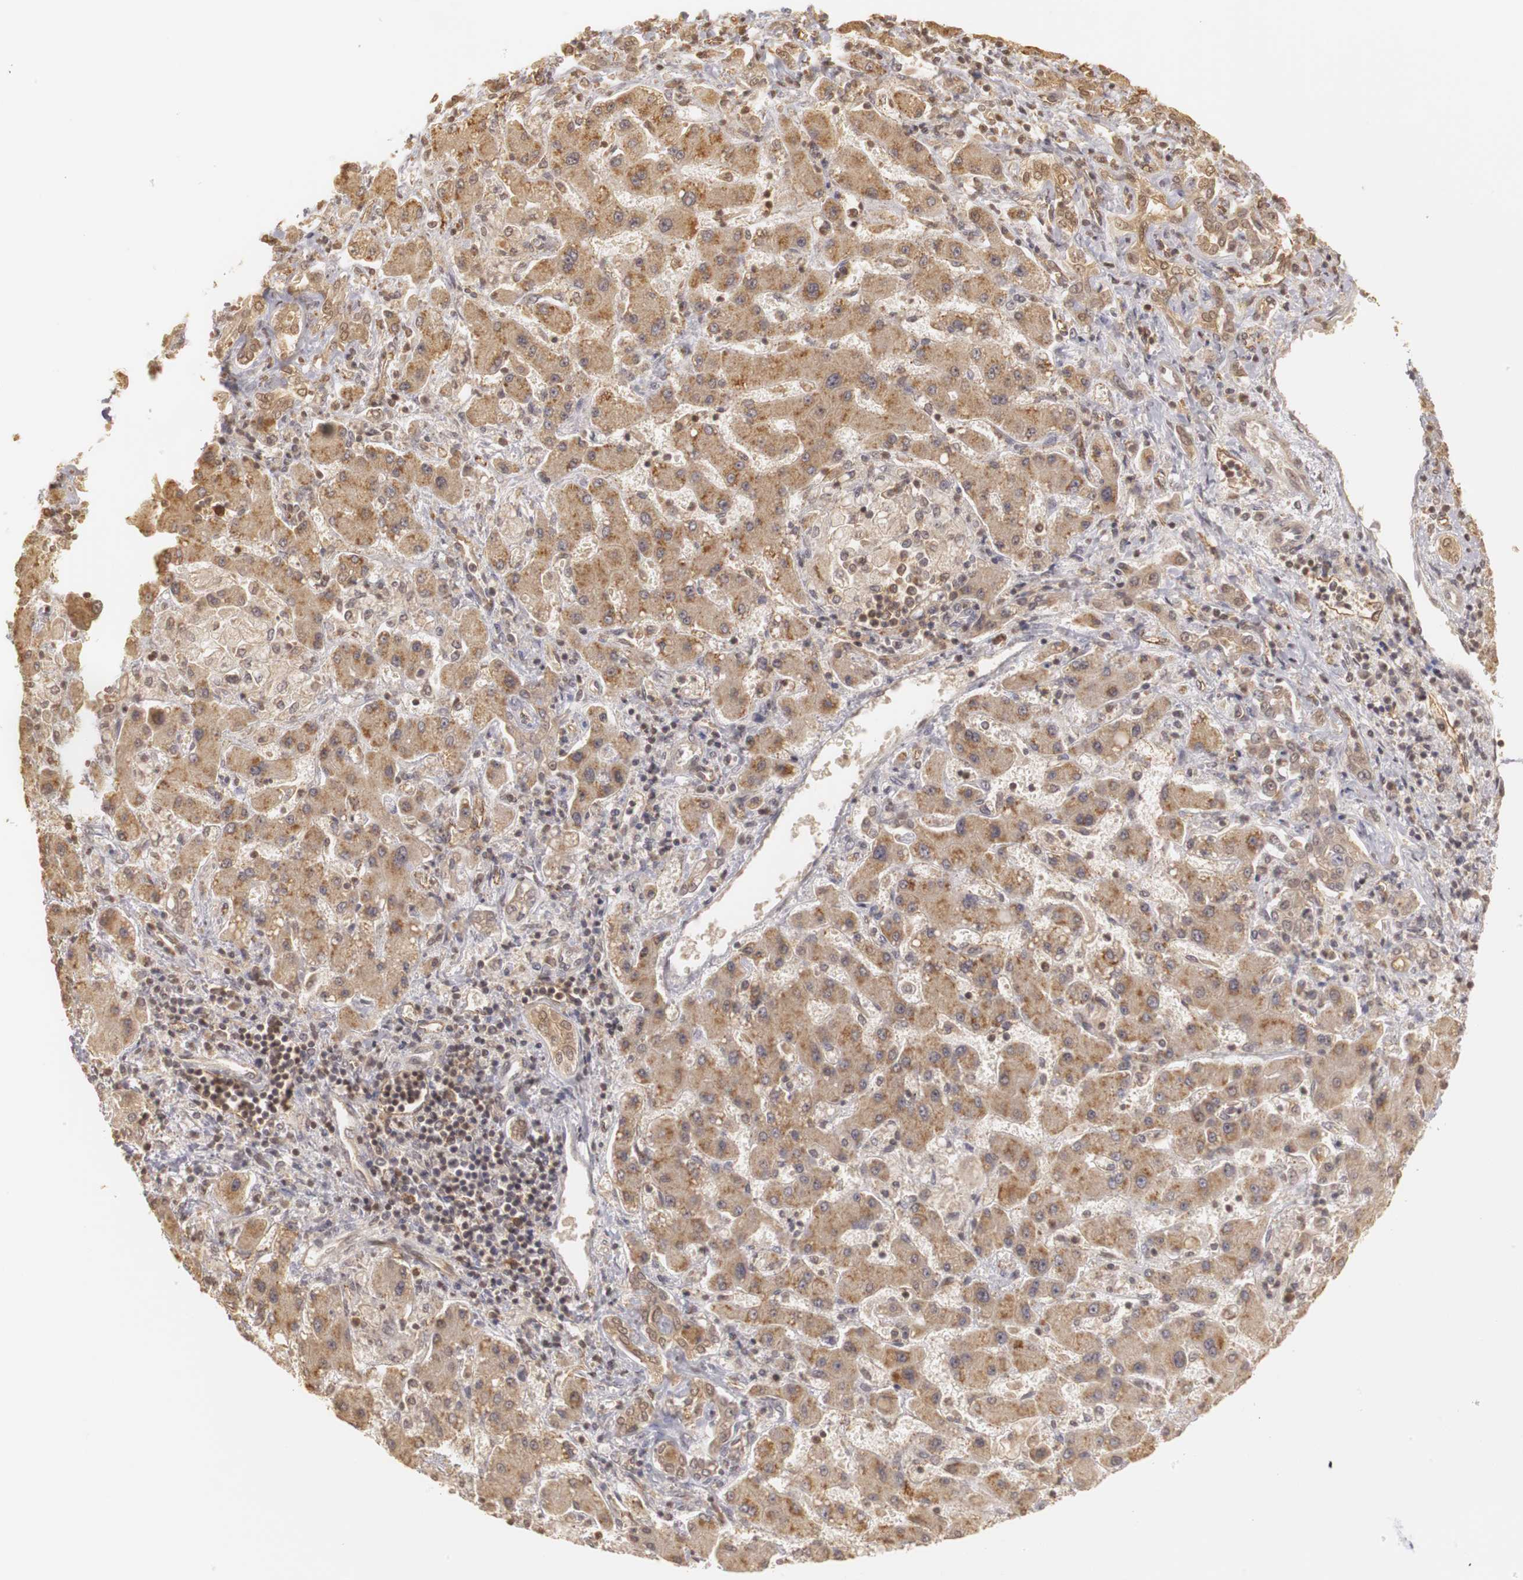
{"staining": {"intensity": "weak", "quantity": ">75%", "location": "cytoplasmic/membranous,nuclear"}, "tissue": "liver cancer", "cell_type": "Tumor cells", "image_type": "cancer", "snomed": [{"axis": "morphology", "description": "Cholangiocarcinoma"}, {"axis": "topography", "description": "Liver"}], "caption": "Tumor cells exhibit low levels of weak cytoplasmic/membranous and nuclear expression in about >75% of cells in human liver cholangiocarcinoma.", "gene": "PLEKHA1", "patient": {"sex": "male", "age": 50}}